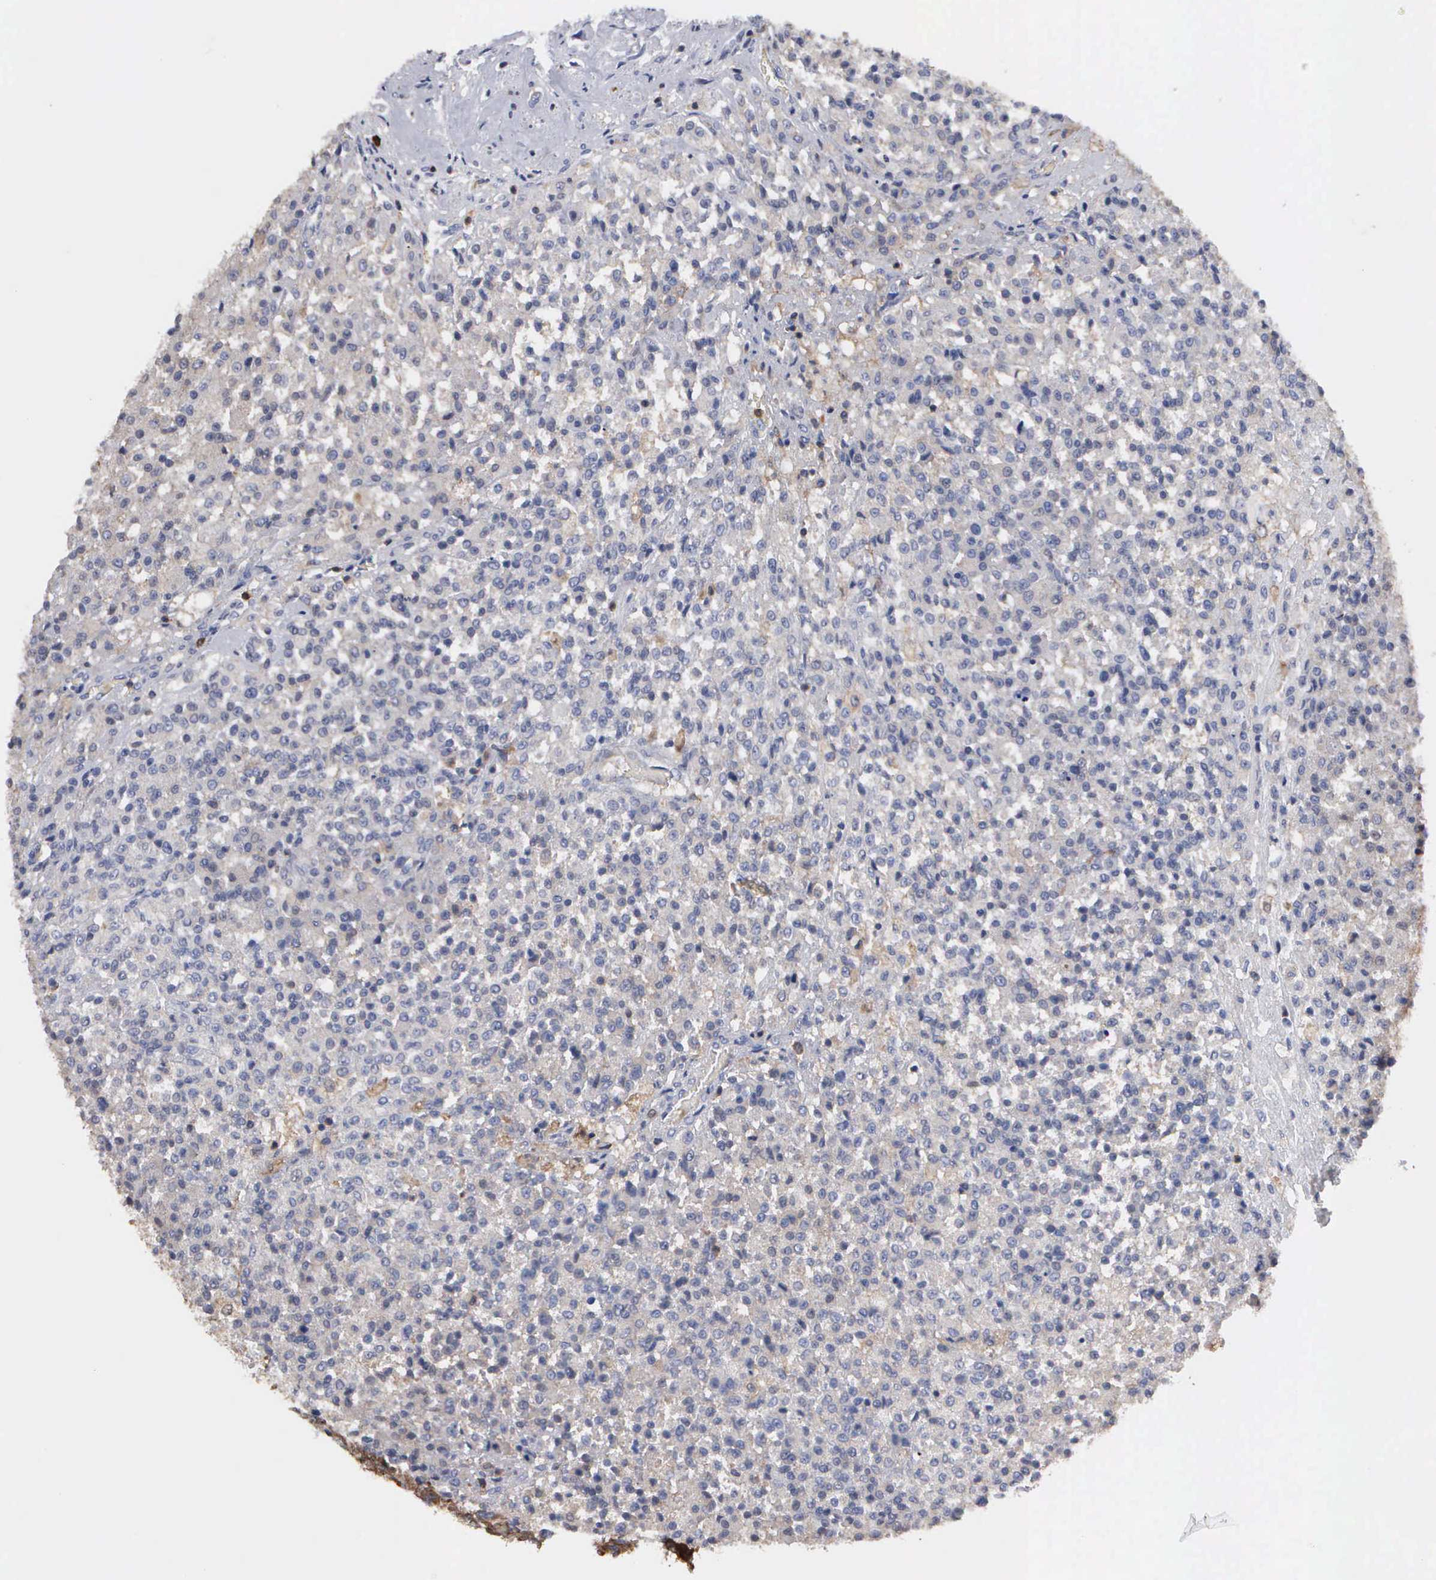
{"staining": {"intensity": "negative", "quantity": "none", "location": "none"}, "tissue": "testis cancer", "cell_type": "Tumor cells", "image_type": "cancer", "snomed": [{"axis": "morphology", "description": "Seminoma, NOS"}, {"axis": "topography", "description": "Testis"}], "caption": "This image is of testis cancer stained with immunohistochemistry to label a protein in brown with the nuclei are counter-stained blue. There is no positivity in tumor cells.", "gene": "G6PD", "patient": {"sex": "male", "age": 59}}